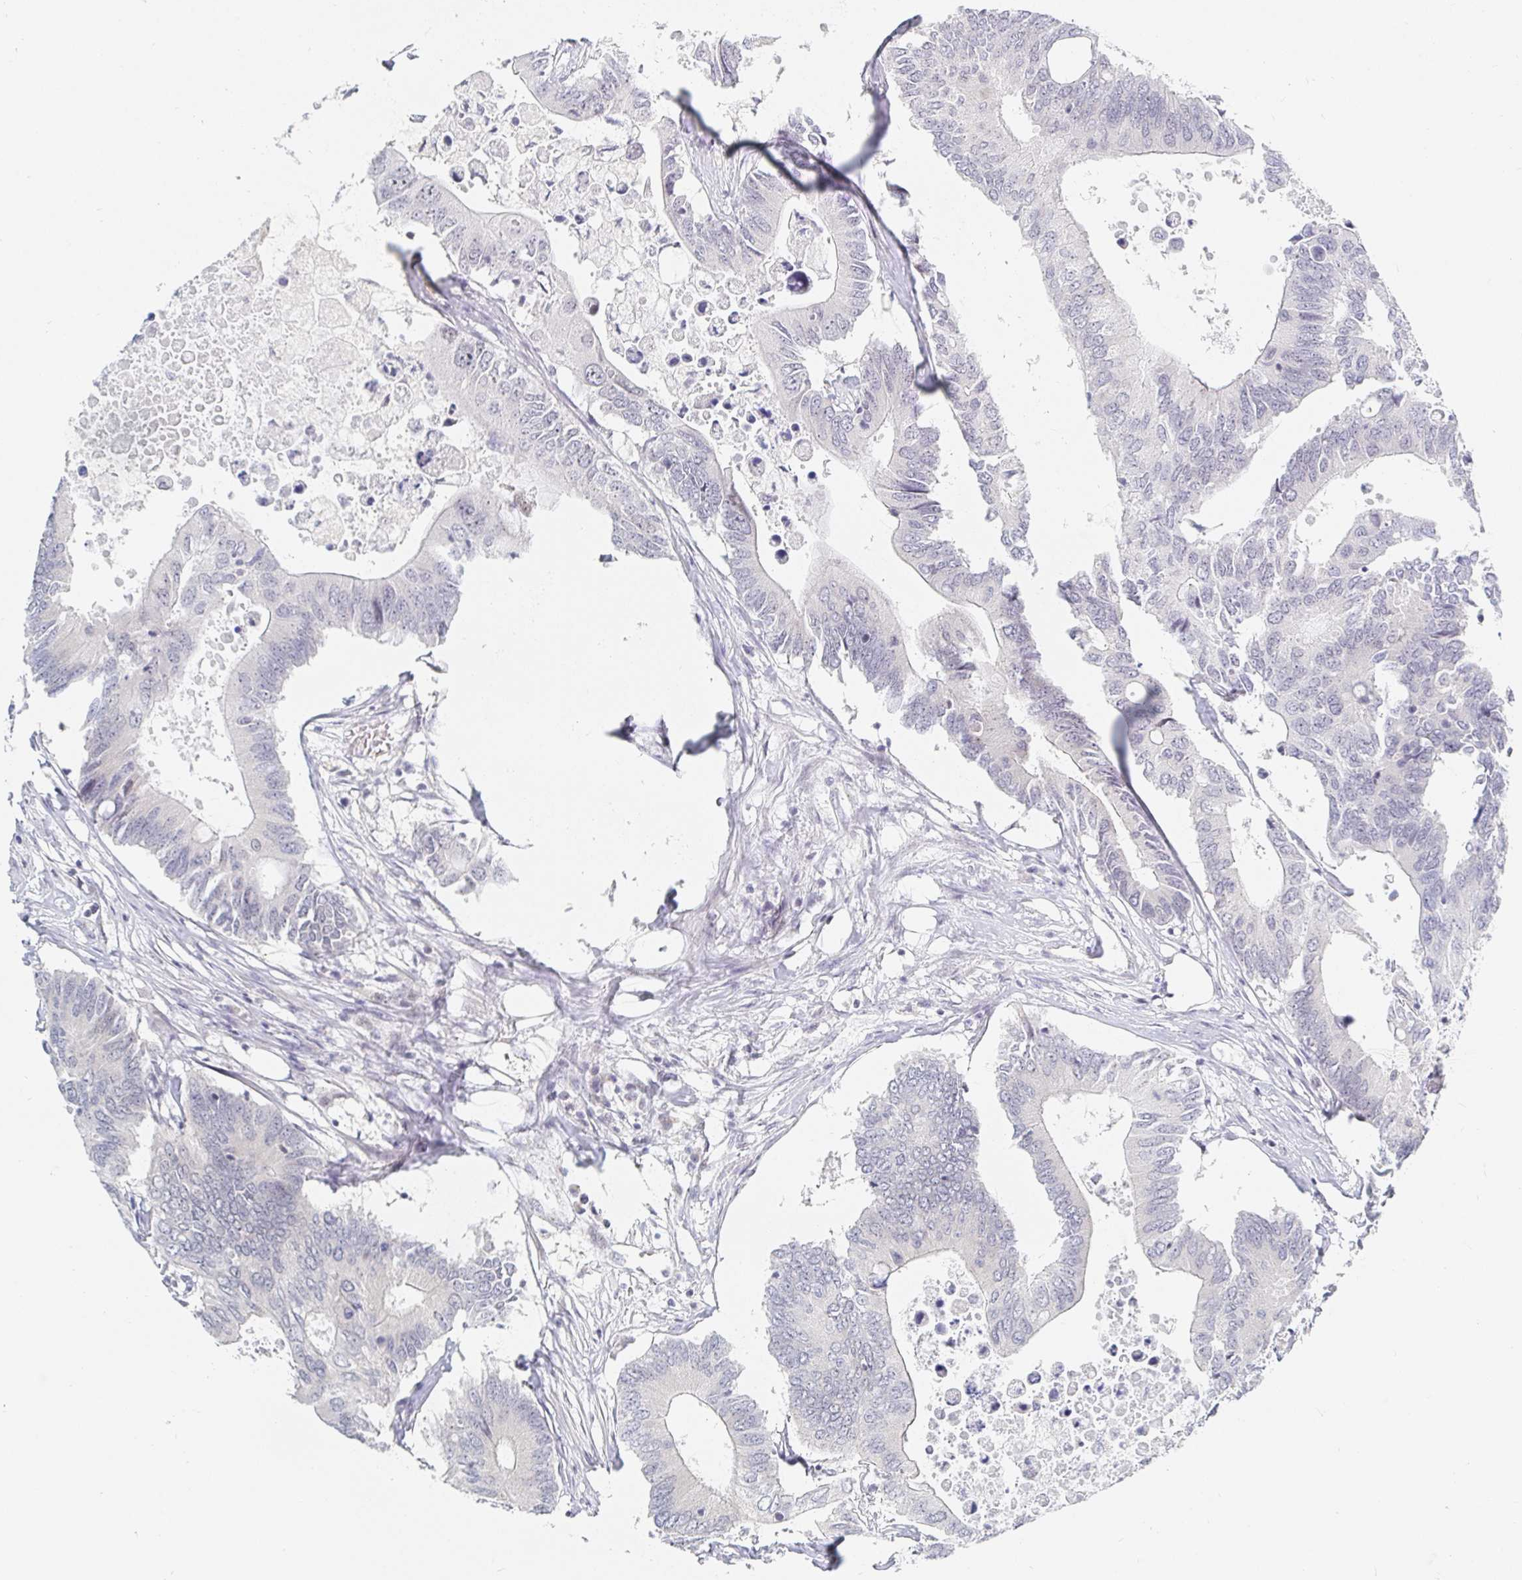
{"staining": {"intensity": "negative", "quantity": "none", "location": "none"}, "tissue": "colorectal cancer", "cell_type": "Tumor cells", "image_type": "cancer", "snomed": [{"axis": "morphology", "description": "Adenocarcinoma, NOS"}, {"axis": "topography", "description": "Colon"}], "caption": "DAB (3,3'-diaminobenzidine) immunohistochemical staining of human adenocarcinoma (colorectal) reveals no significant staining in tumor cells.", "gene": "CHD2", "patient": {"sex": "male", "age": 71}}